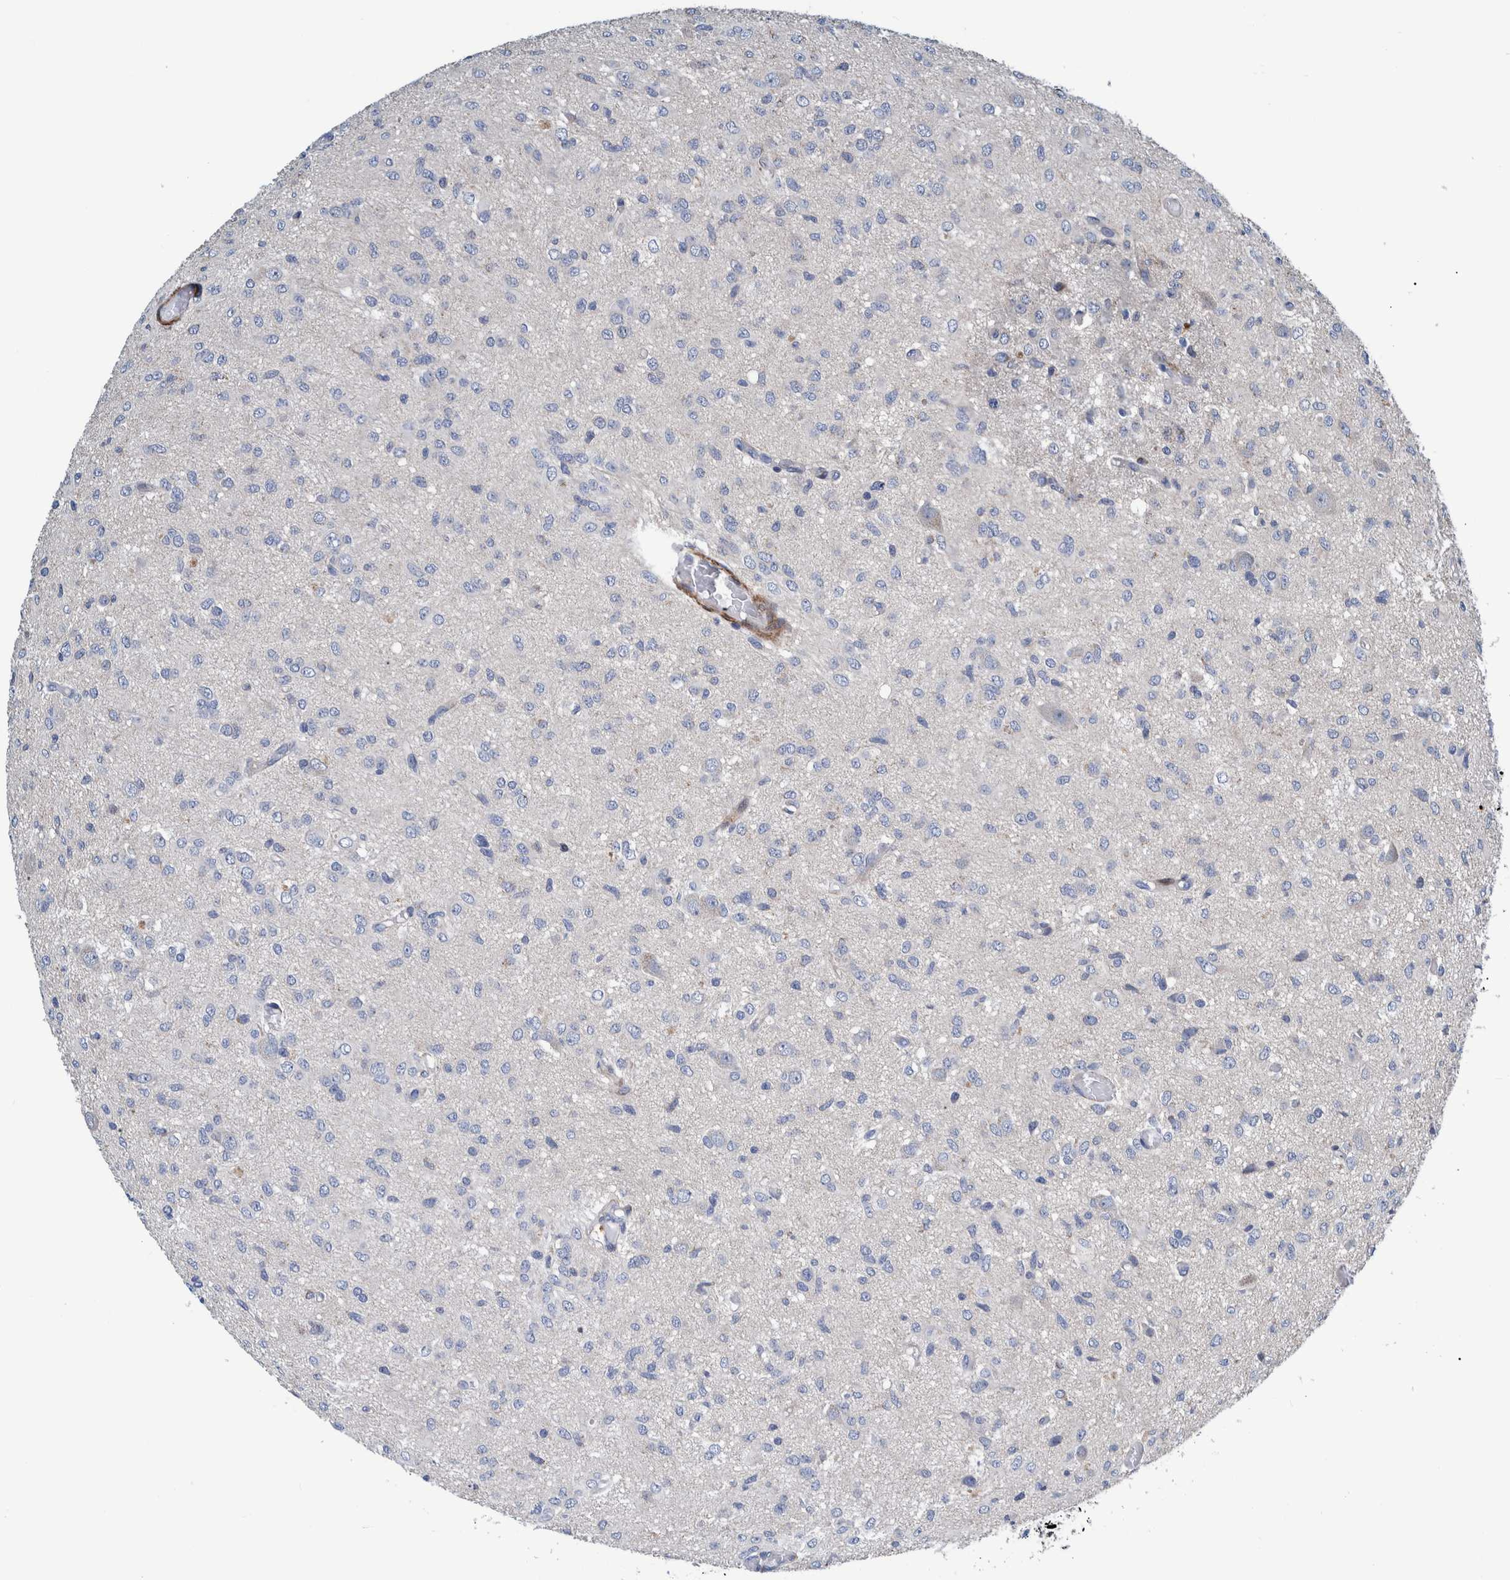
{"staining": {"intensity": "negative", "quantity": "none", "location": "none"}, "tissue": "glioma", "cell_type": "Tumor cells", "image_type": "cancer", "snomed": [{"axis": "morphology", "description": "Glioma, malignant, High grade"}, {"axis": "topography", "description": "Brain"}], "caption": "Histopathology image shows no protein expression in tumor cells of glioma tissue. The staining was performed using DAB (3,3'-diaminobenzidine) to visualize the protein expression in brown, while the nuclei were stained in blue with hematoxylin (Magnification: 20x).", "gene": "MKS1", "patient": {"sex": "female", "age": 59}}